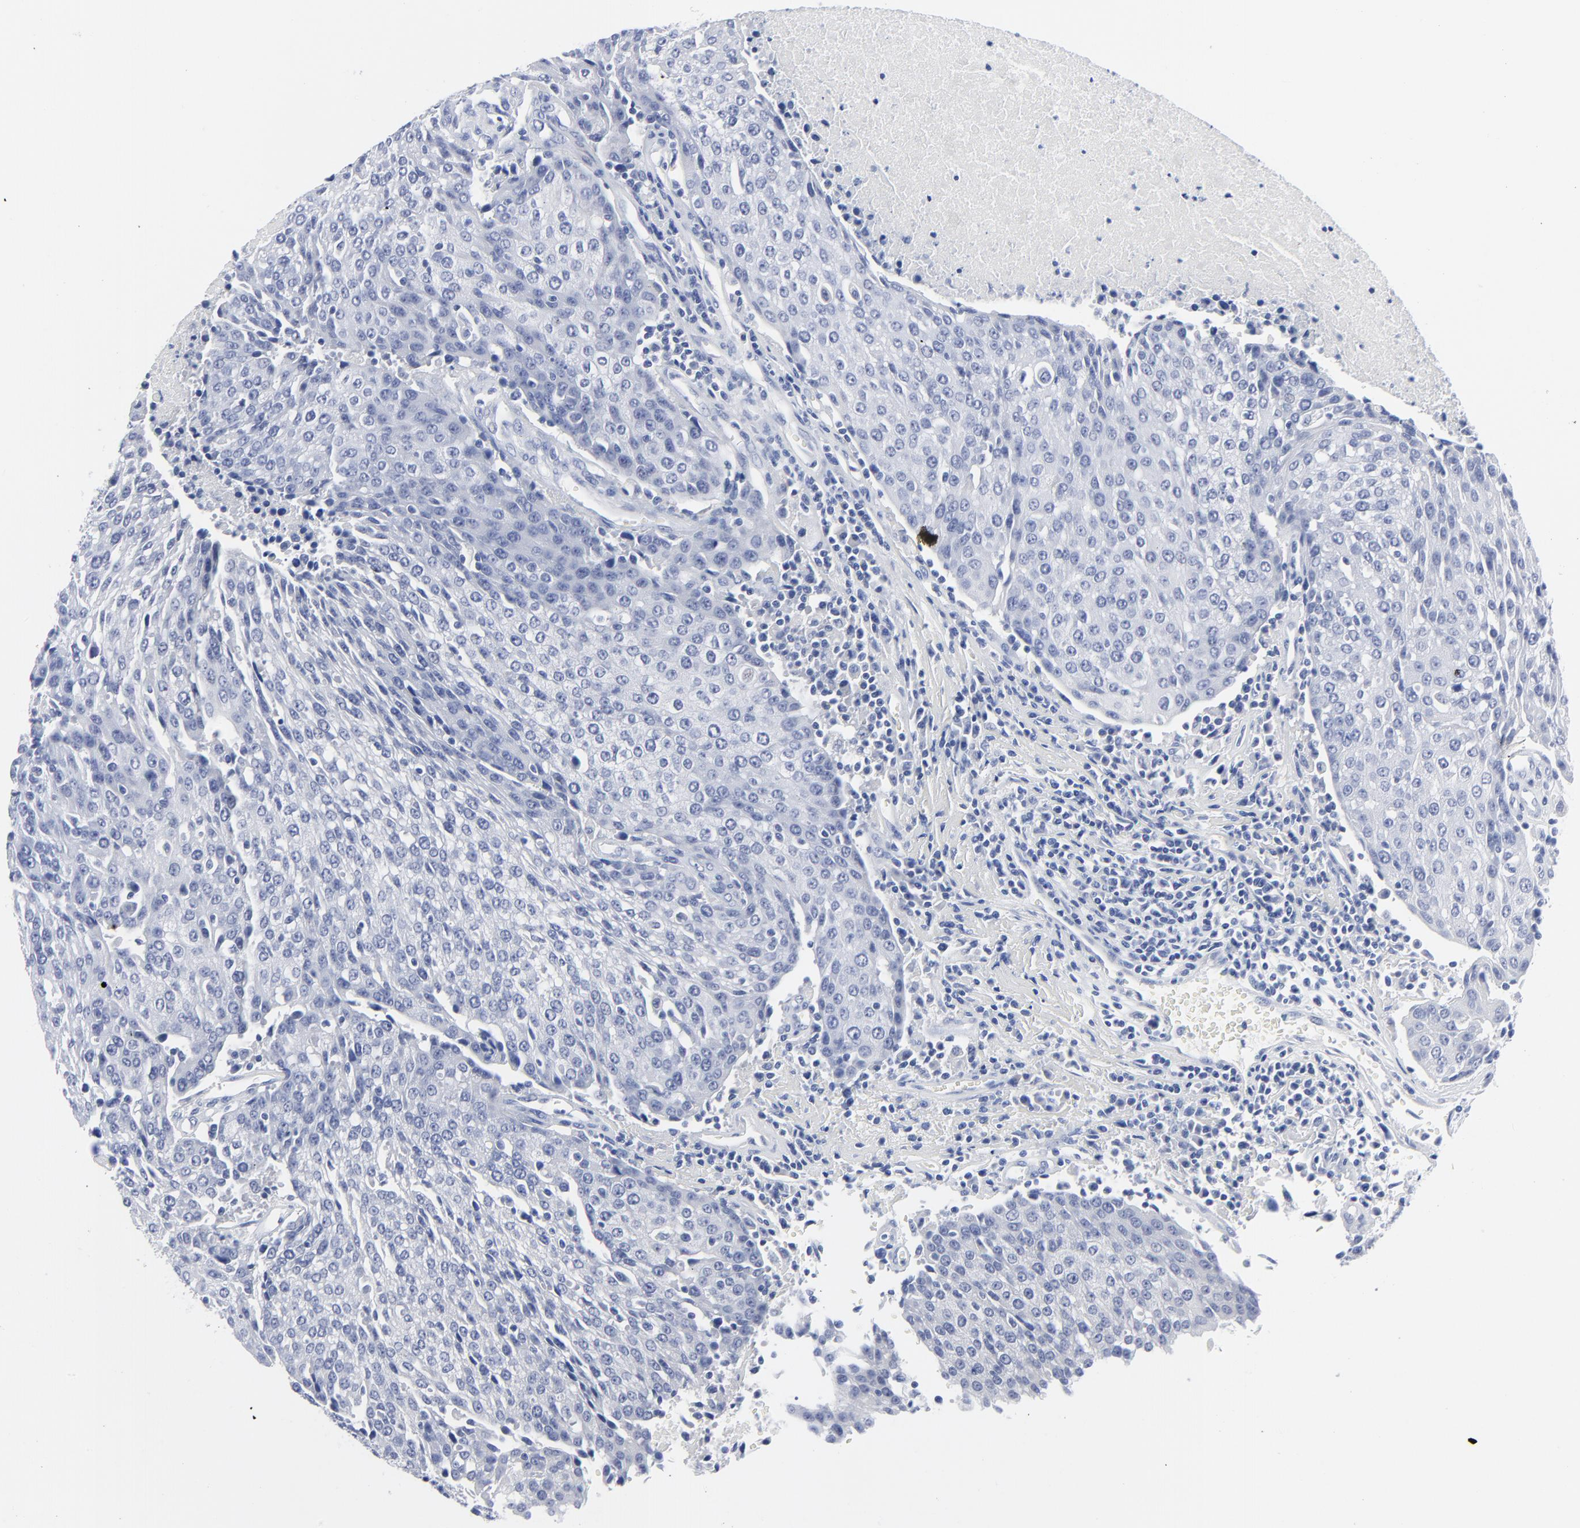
{"staining": {"intensity": "negative", "quantity": "none", "location": "none"}, "tissue": "urothelial cancer", "cell_type": "Tumor cells", "image_type": "cancer", "snomed": [{"axis": "morphology", "description": "Urothelial carcinoma, High grade"}, {"axis": "topography", "description": "Urinary bladder"}], "caption": "The photomicrograph shows no staining of tumor cells in urothelial cancer.", "gene": "CLEC4G", "patient": {"sex": "female", "age": 85}}